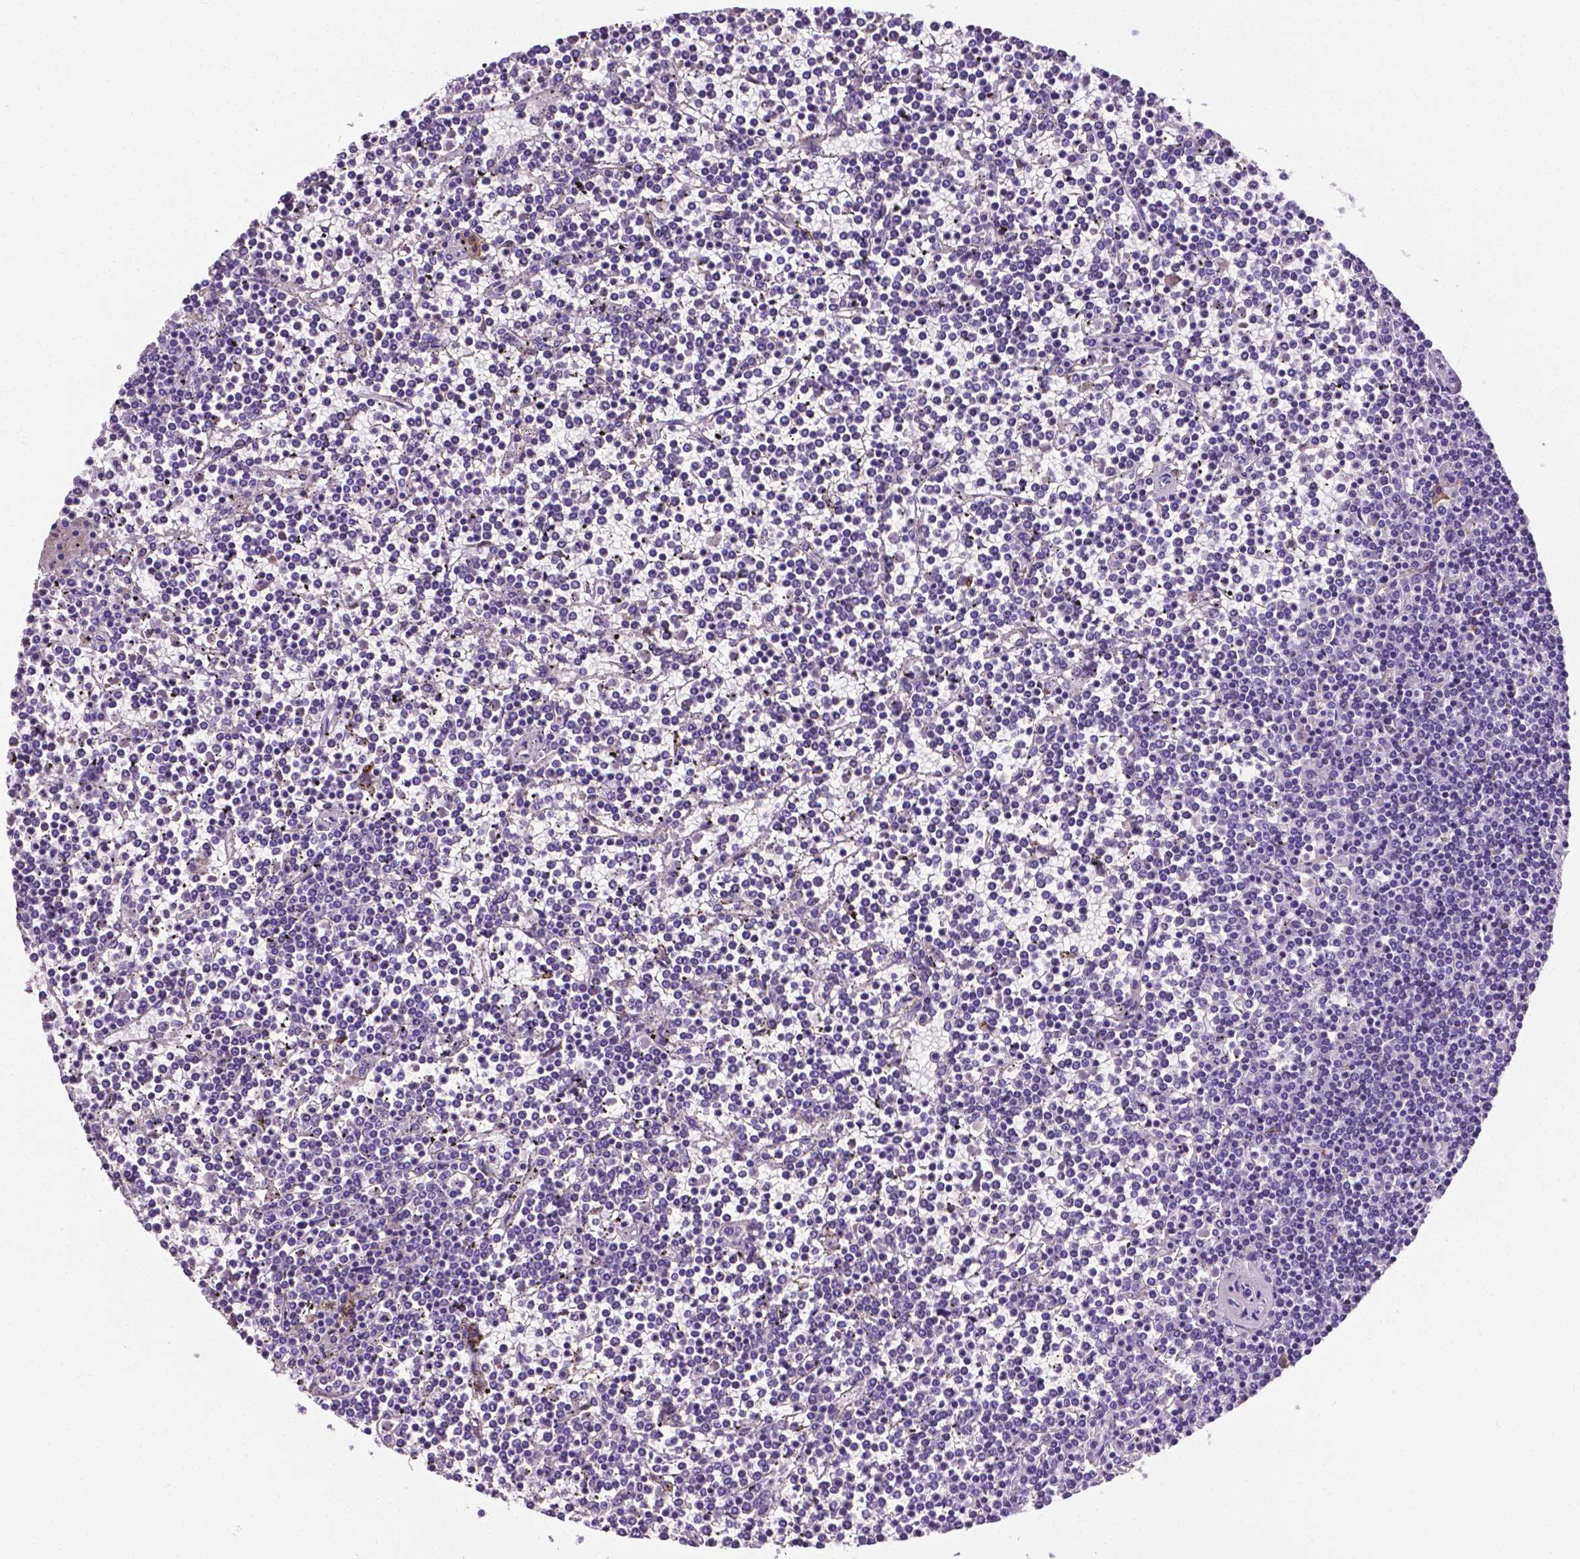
{"staining": {"intensity": "negative", "quantity": "none", "location": "none"}, "tissue": "lymphoma", "cell_type": "Tumor cells", "image_type": "cancer", "snomed": [{"axis": "morphology", "description": "Malignant lymphoma, non-Hodgkin's type, Low grade"}, {"axis": "topography", "description": "Spleen"}], "caption": "Lymphoma stained for a protein using immunohistochemistry reveals no staining tumor cells.", "gene": "APOE", "patient": {"sex": "female", "age": 19}}